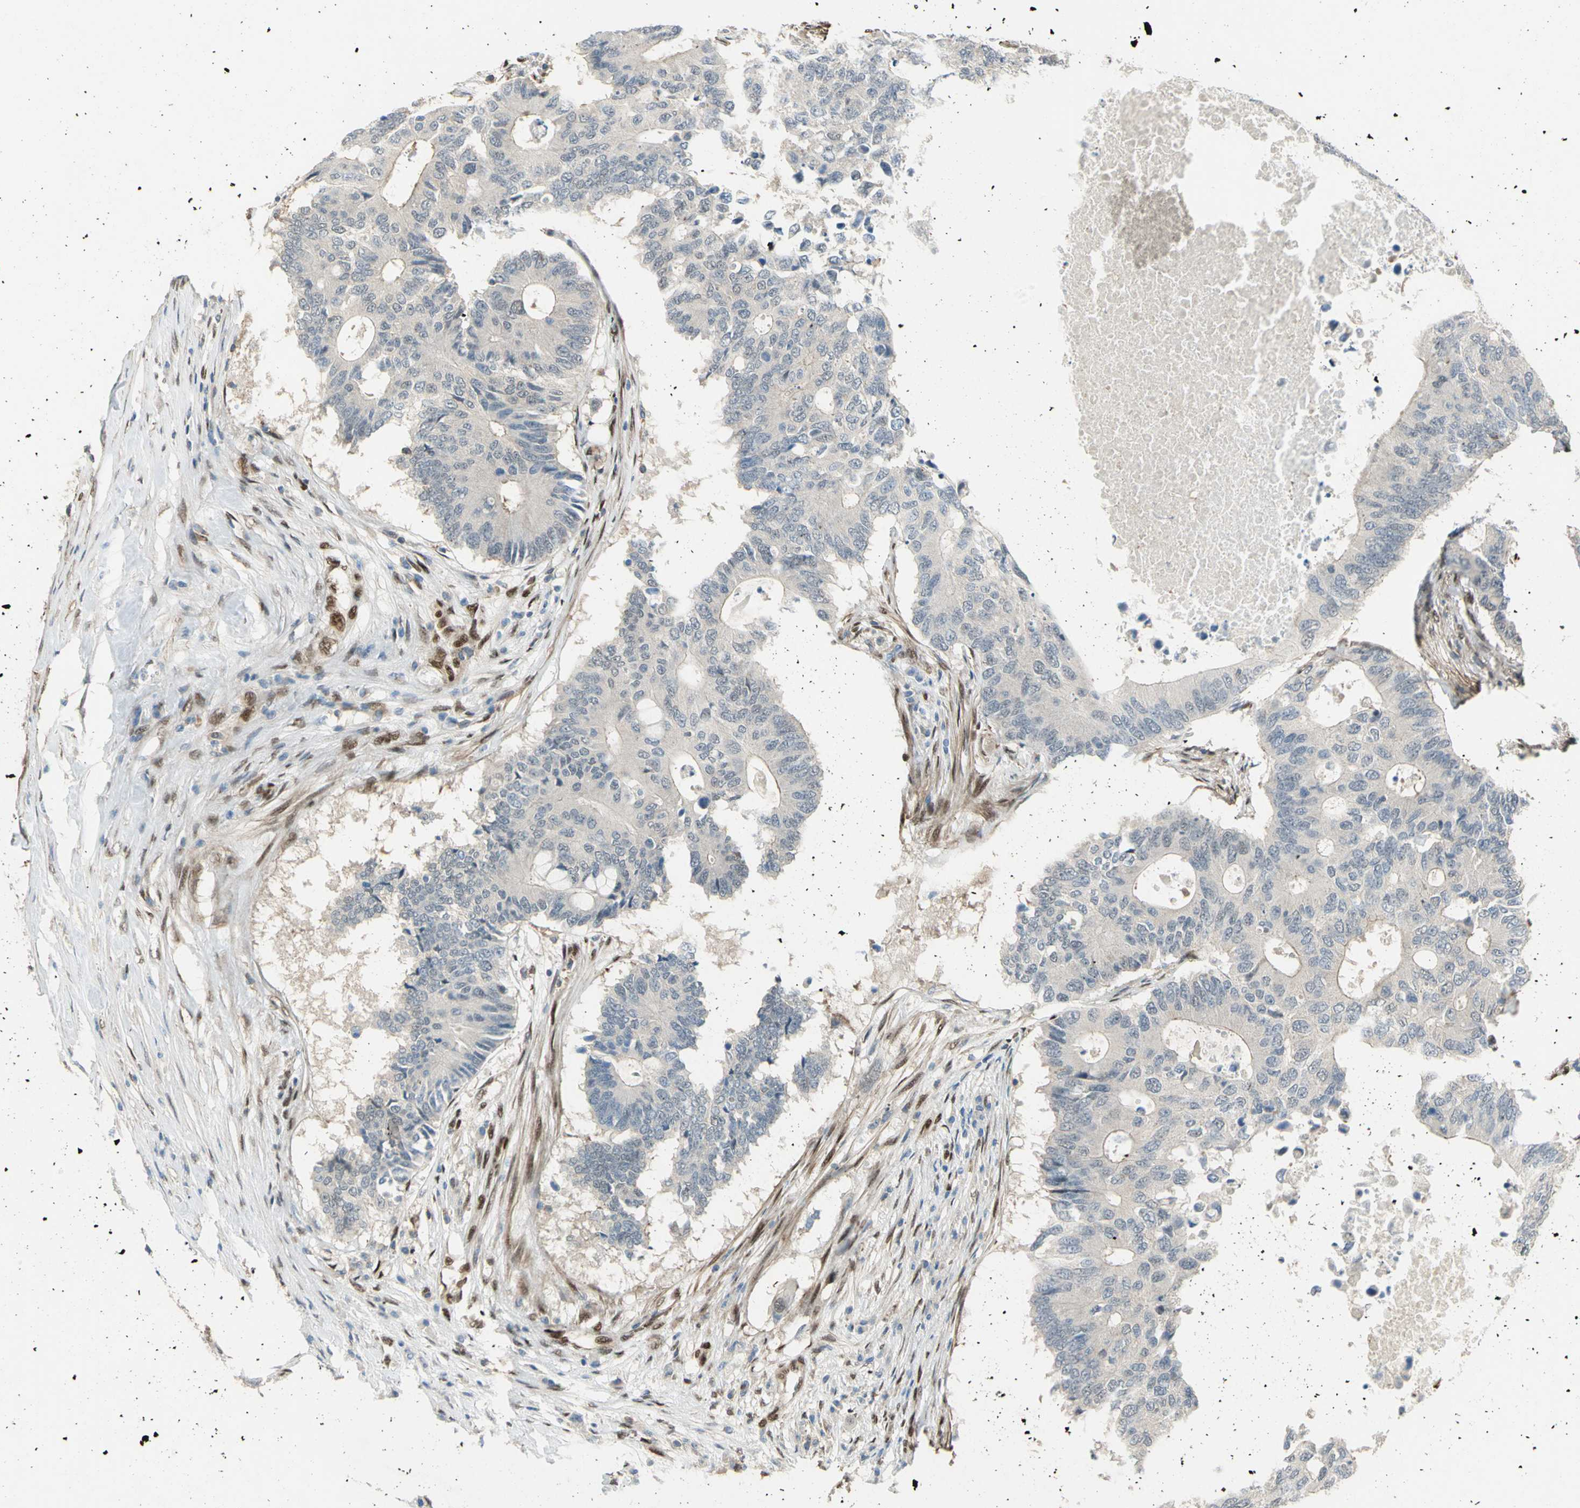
{"staining": {"intensity": "weak", "quantity": "25%-75%", "location": "cytoplasmic/membranous"}, "tissue": "colorectal cancer", "cell_type": "Tumor cells", "image_type": "cancer", "snomed": [{"axis": "morphology", "description": "Adenocarcinoma, NOS"}, {"axis": "topography", "description": "Colon"}], "caption": "This micrograph demonstrates colorectal cancer (adenocarcinoma) stained with immunohistochemistry (IHC) to label a protein in brown. The cytoplasmic/membranous of tumor cells show weak positivity for the protein. Nuclei are counter-stained blue.", "gene": "RBFOX2", "patient": {"sex": "male", "age": 71}}